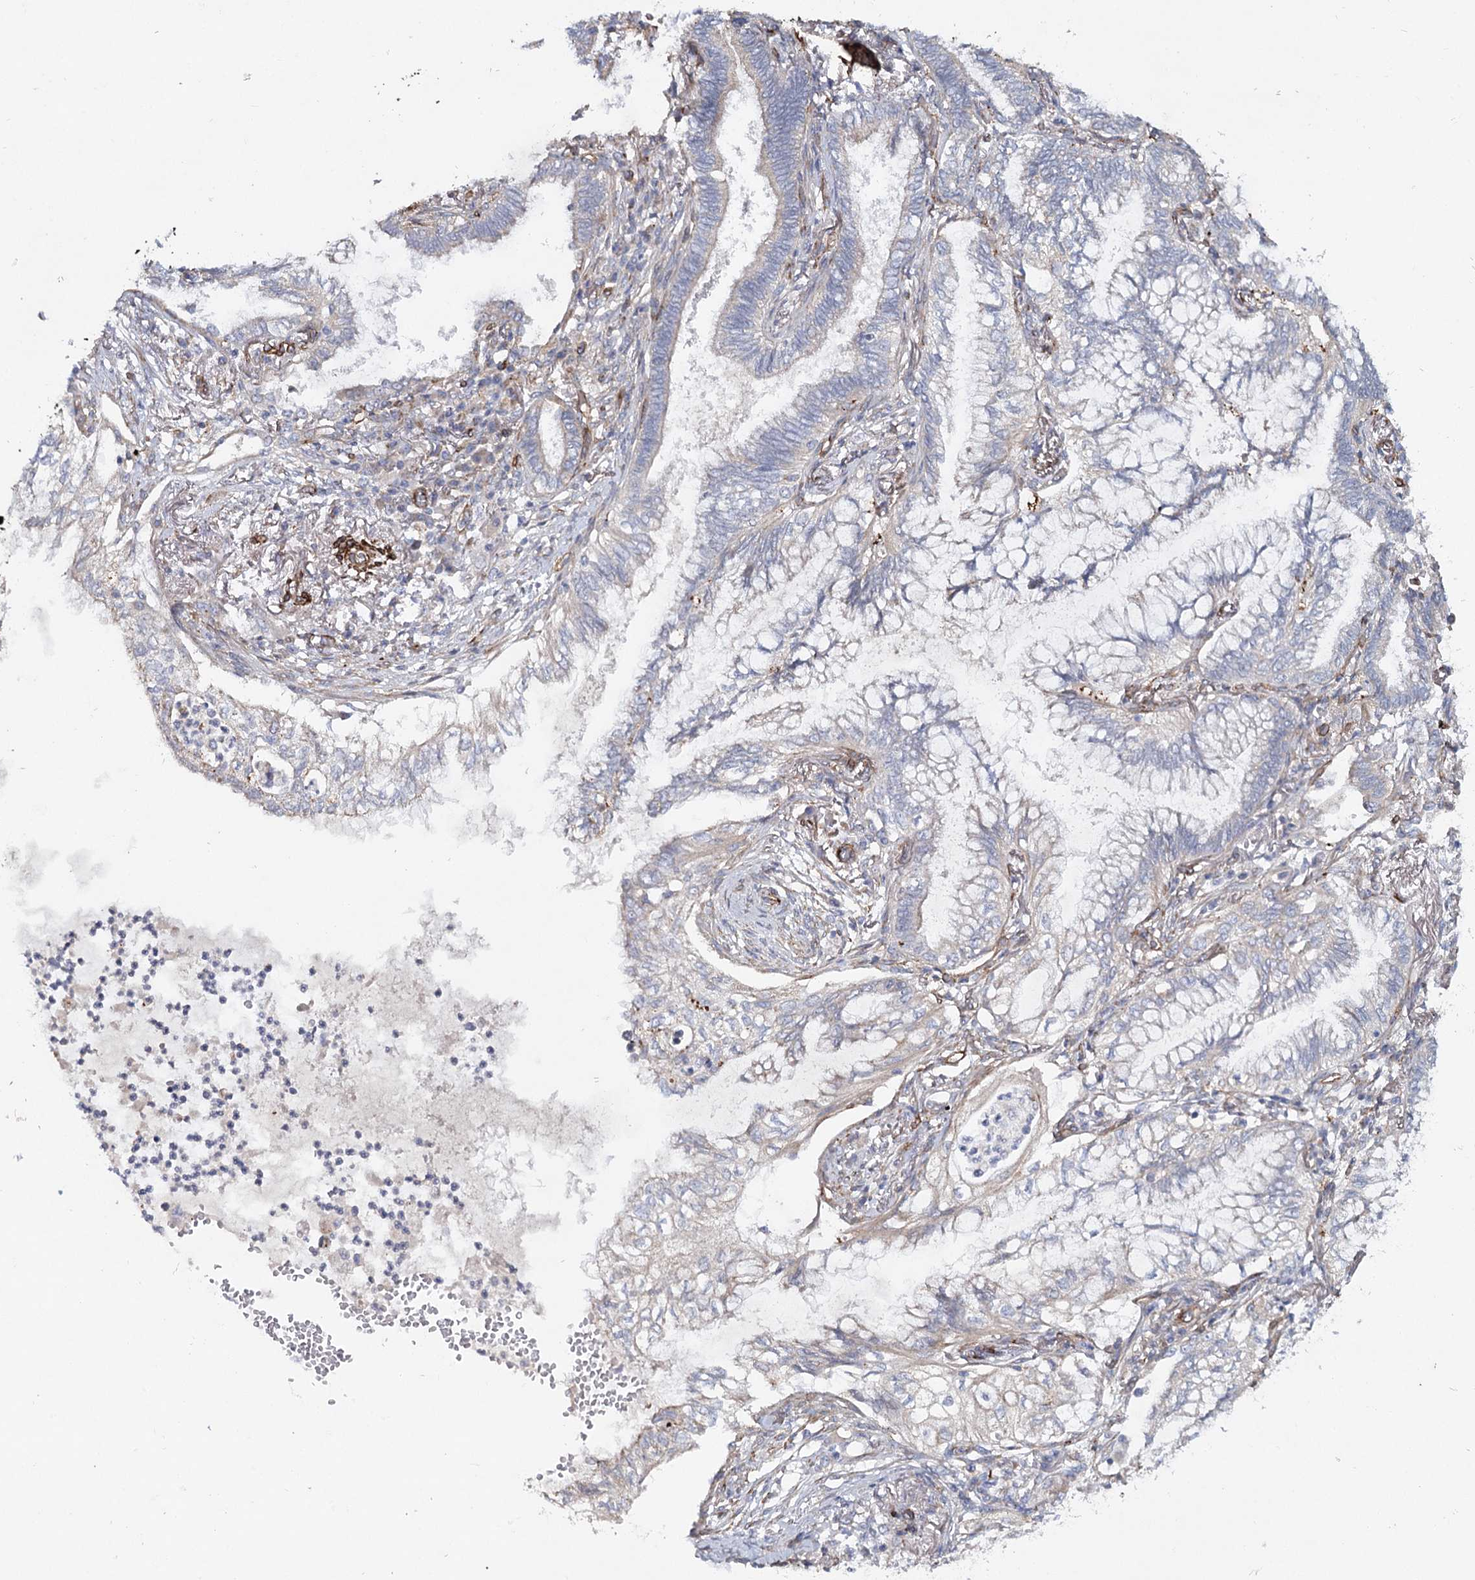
{"staining": {"intensity": "weak", "quantity": "<25%", "location": "cytoplasmic/membranous"}, "tissue": "lung cancer", "cell_type": "Tumor cells", "image_type": "cancer", "snomed": [{"axis": "morphology", "description": "Adenocarcinoma, NOS"}, {"axis": "topography", "description": "Lung"}], "caption": "This is an immunohistochemistry micrograph of human lung cancer (adenocarcinoma). There is no staining in tumor cells.", "gene": "TMEM164", "patient": {"sex": "female", "age": 70}}